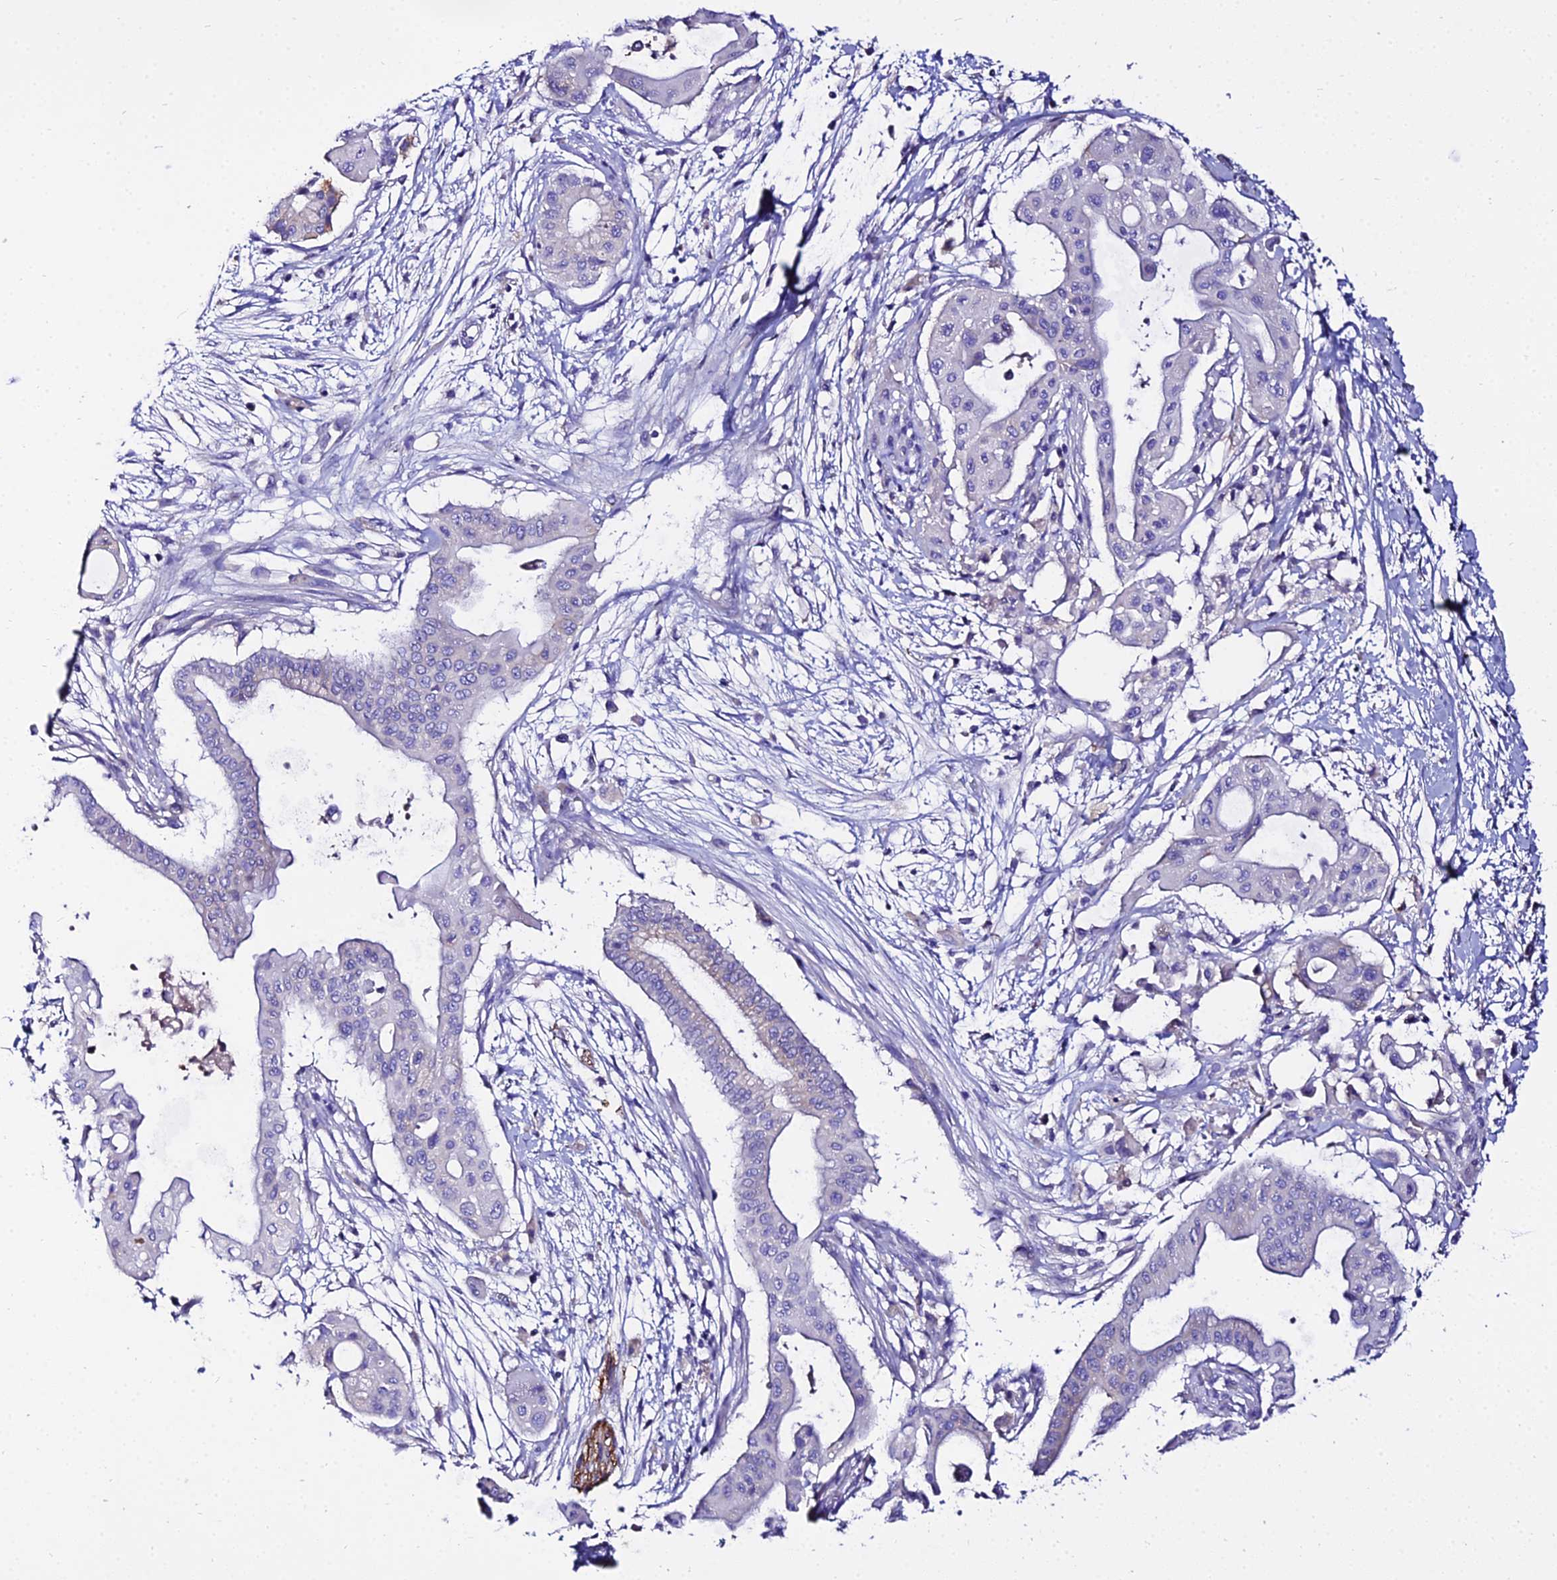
{"staining": {"intensity": "negative", "quantity": "none", "location": "none"}, "tissue": "pancreatic cancer", "cell_type": "Tumor cells", "image_type": "cancer", "snomed": [{"axis": "morphology", "description": "Adenocarcinoma, NOS"}, {"axis": "topography", "description": "Pancreas"}], "caption": "Protein analysis of adenocarcinoma (pancreatic) displays no significant positivity in tumor cells. (Brightfield microscopy of DAB immunohistochemistry at high magnification).", "gene": "TUBA3D", "patient": {"sex": "male", "age": 68}}